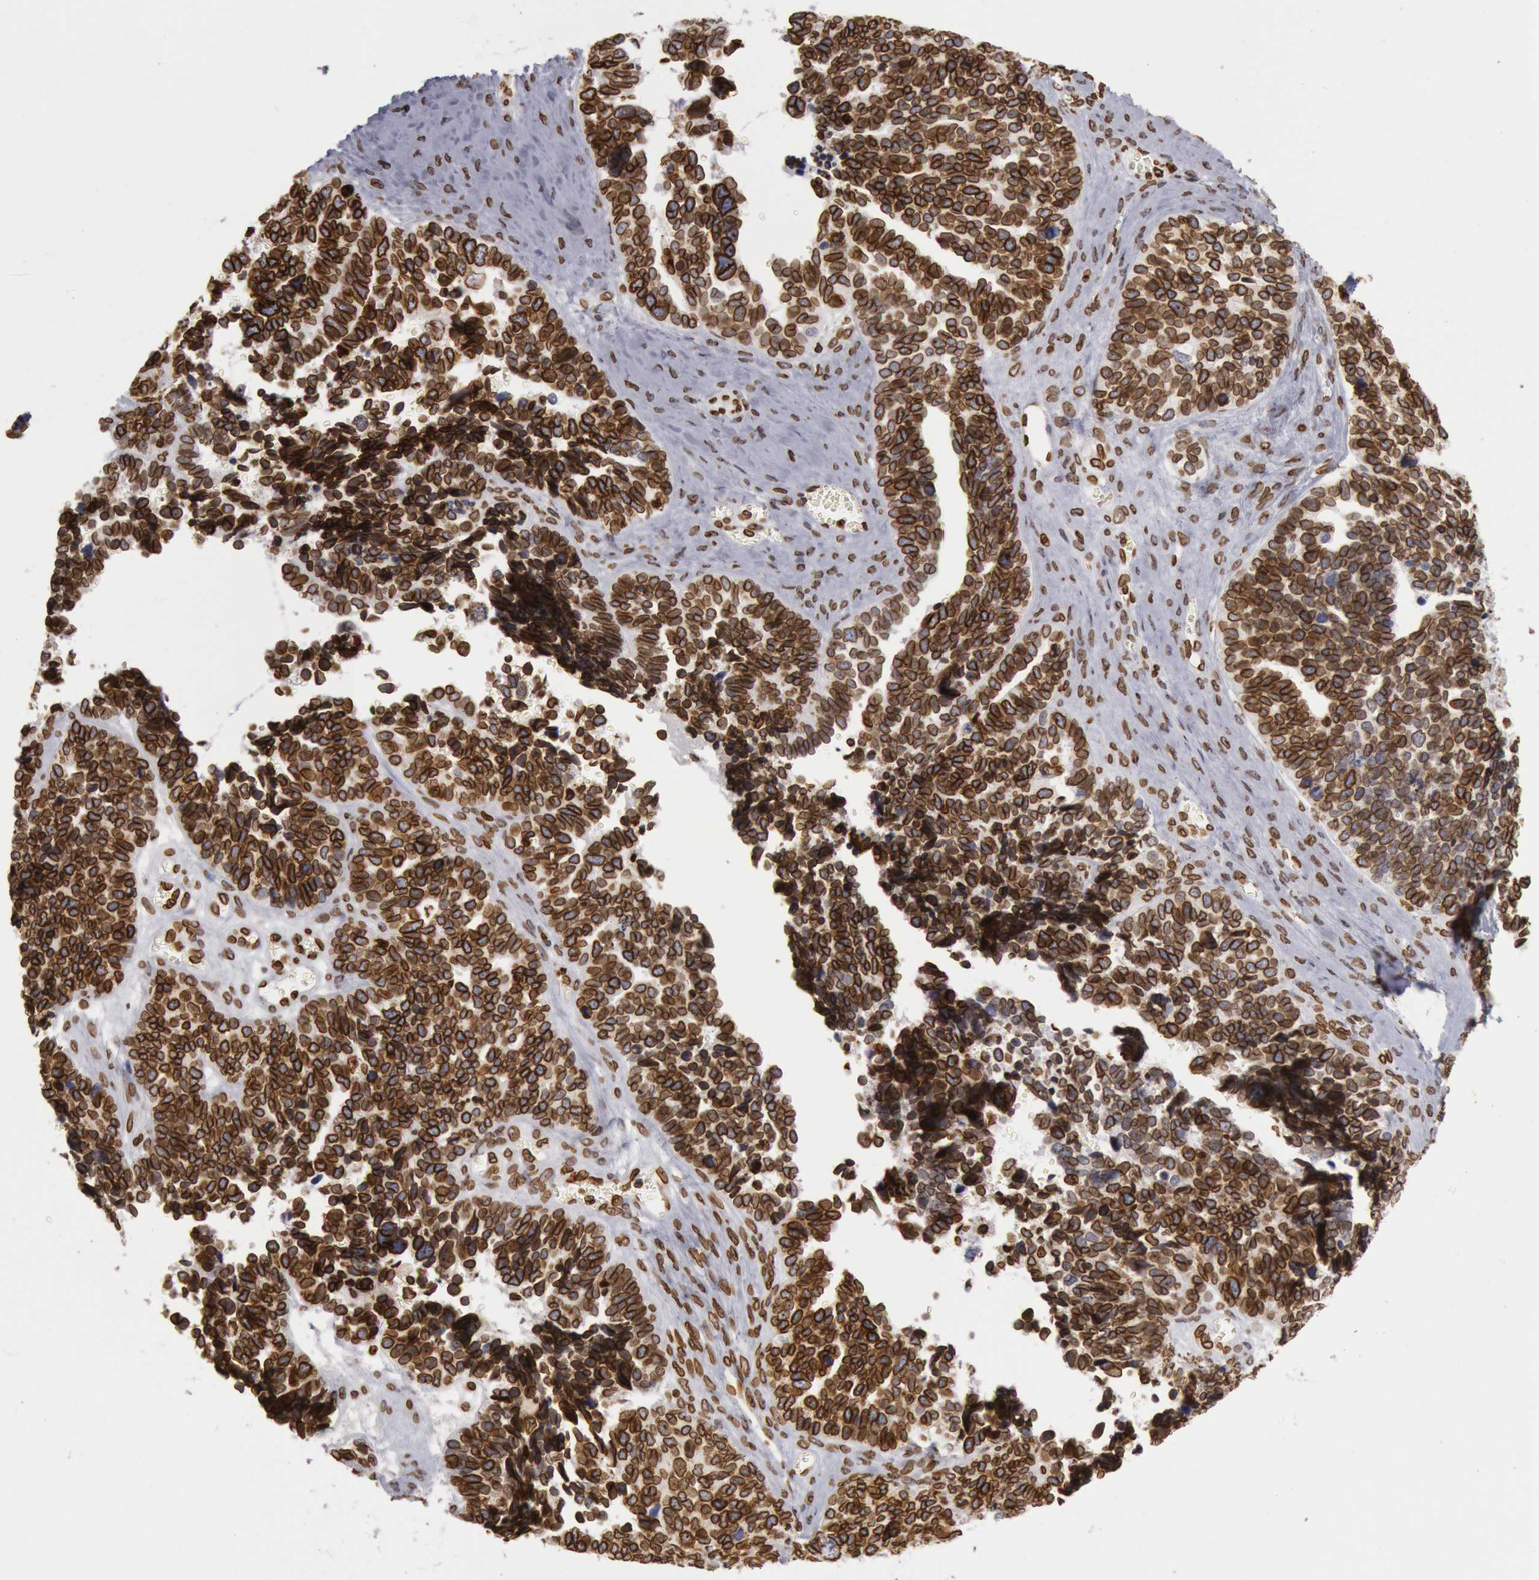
{"staining": {"intensity": "strong", "quantity": ">75%", "location": "nuclear"}, "tissue": "ovarian cancer", "cell_type": "Tumor cells", "image_type": "cancer", "snomed": [{"axis": "morphology", "description": "Cystadenocarcinoma, serous, NOS"}, {"axis": "topography", "description": "Ovary"}], "caption": "About >75% of tumor cells in human ovarian serous cystadenocarcinoma demonstrate strong nuclear protein staining as visualized by brown immunohistochemical staining.", "gene": "SUN2", "patient": {"sex": "female", "age": 77}}